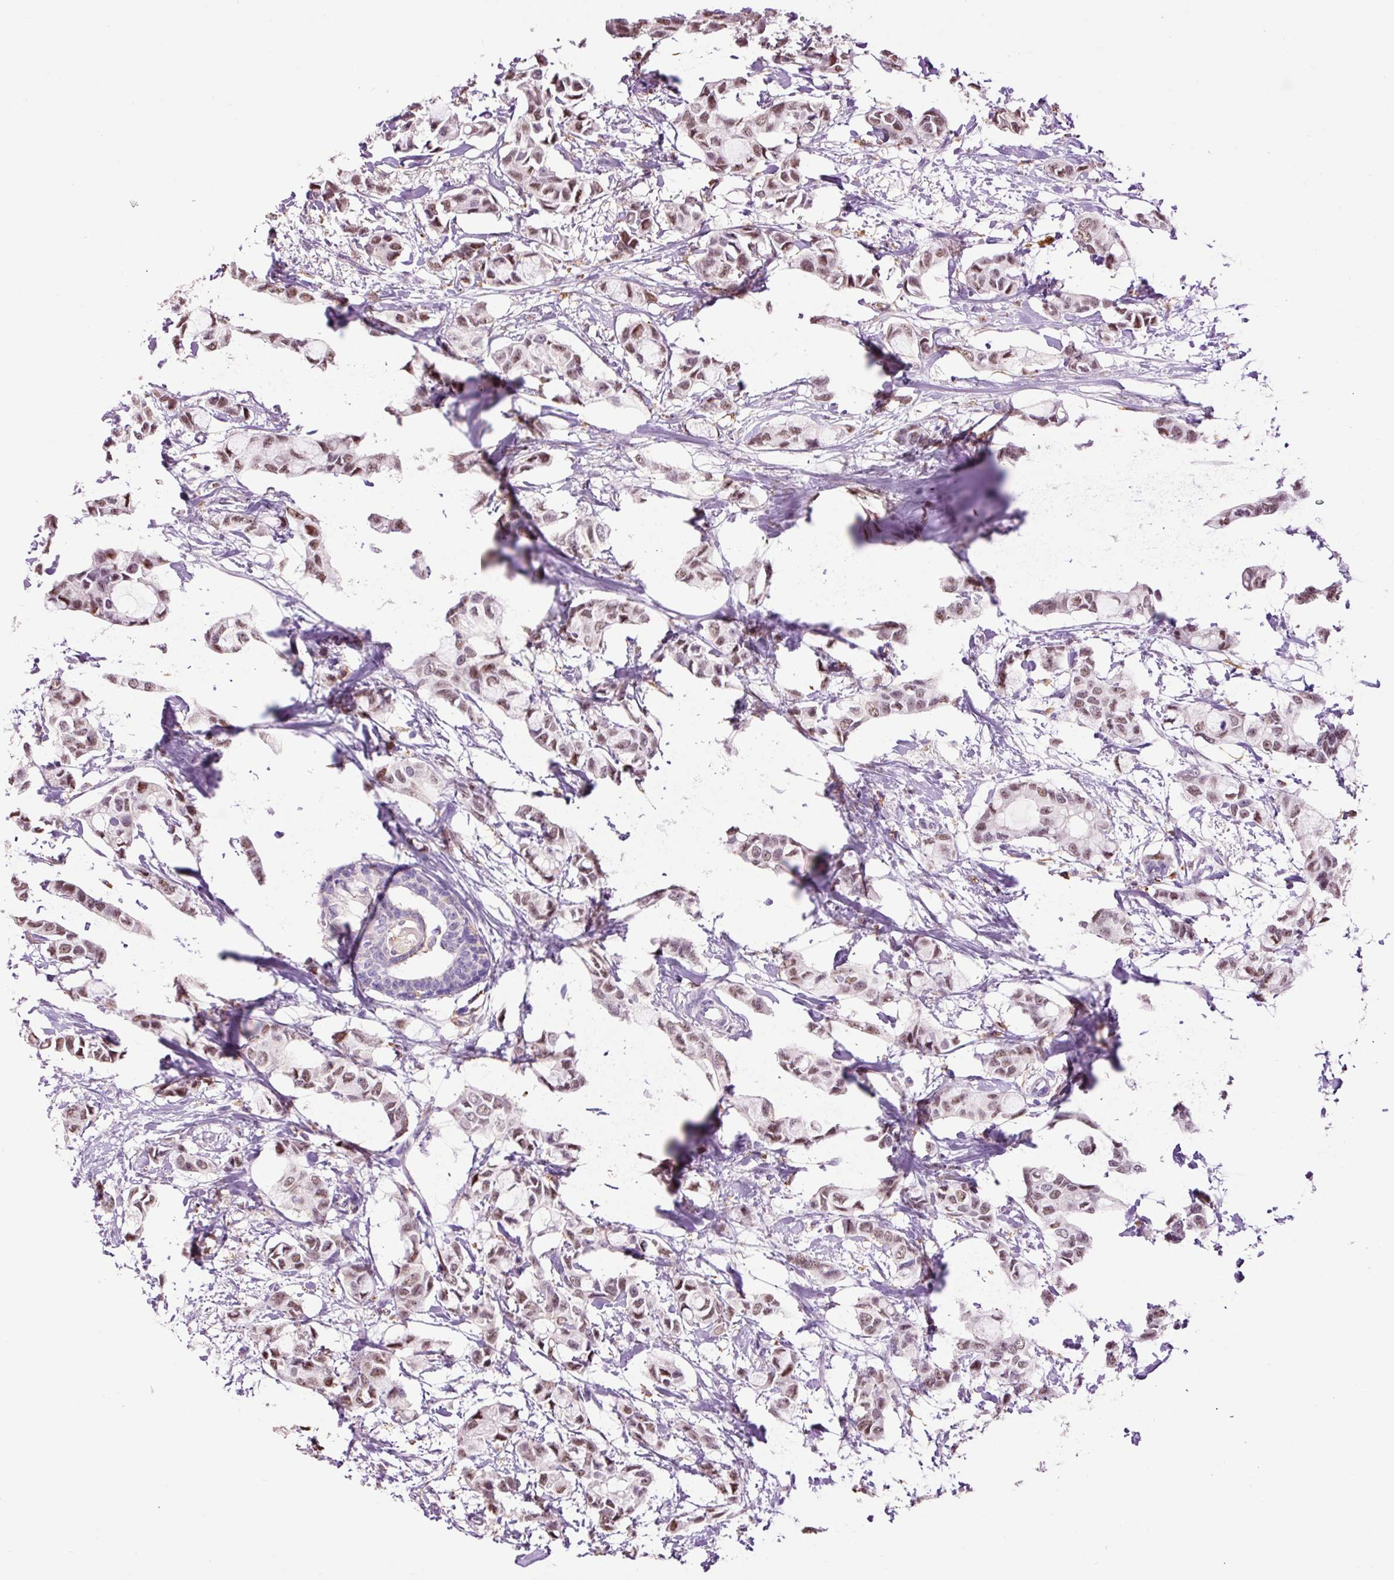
{"staining": {"intensity": "moderate", "quantity": ">75%", "location": "nuclear"}, "tissue": "breast cancer", "cell_type": "Tumor cells", "image_type": "cancer", "snomed": [{"axis": "morphology", "description": "Duct carcinoma"}, {"axis": "topography", "description": "Breast"}], "caption": "This image exhibits intraductal carcinoma (breast) stained with immunohistochemistry to label a protein in brown. The nuclear of tumor cells show moderate positivity for the protein. Nuclei are counter-stained blue.", "gene": "LY86", "patient": {"sex": "female", "age": 73}}